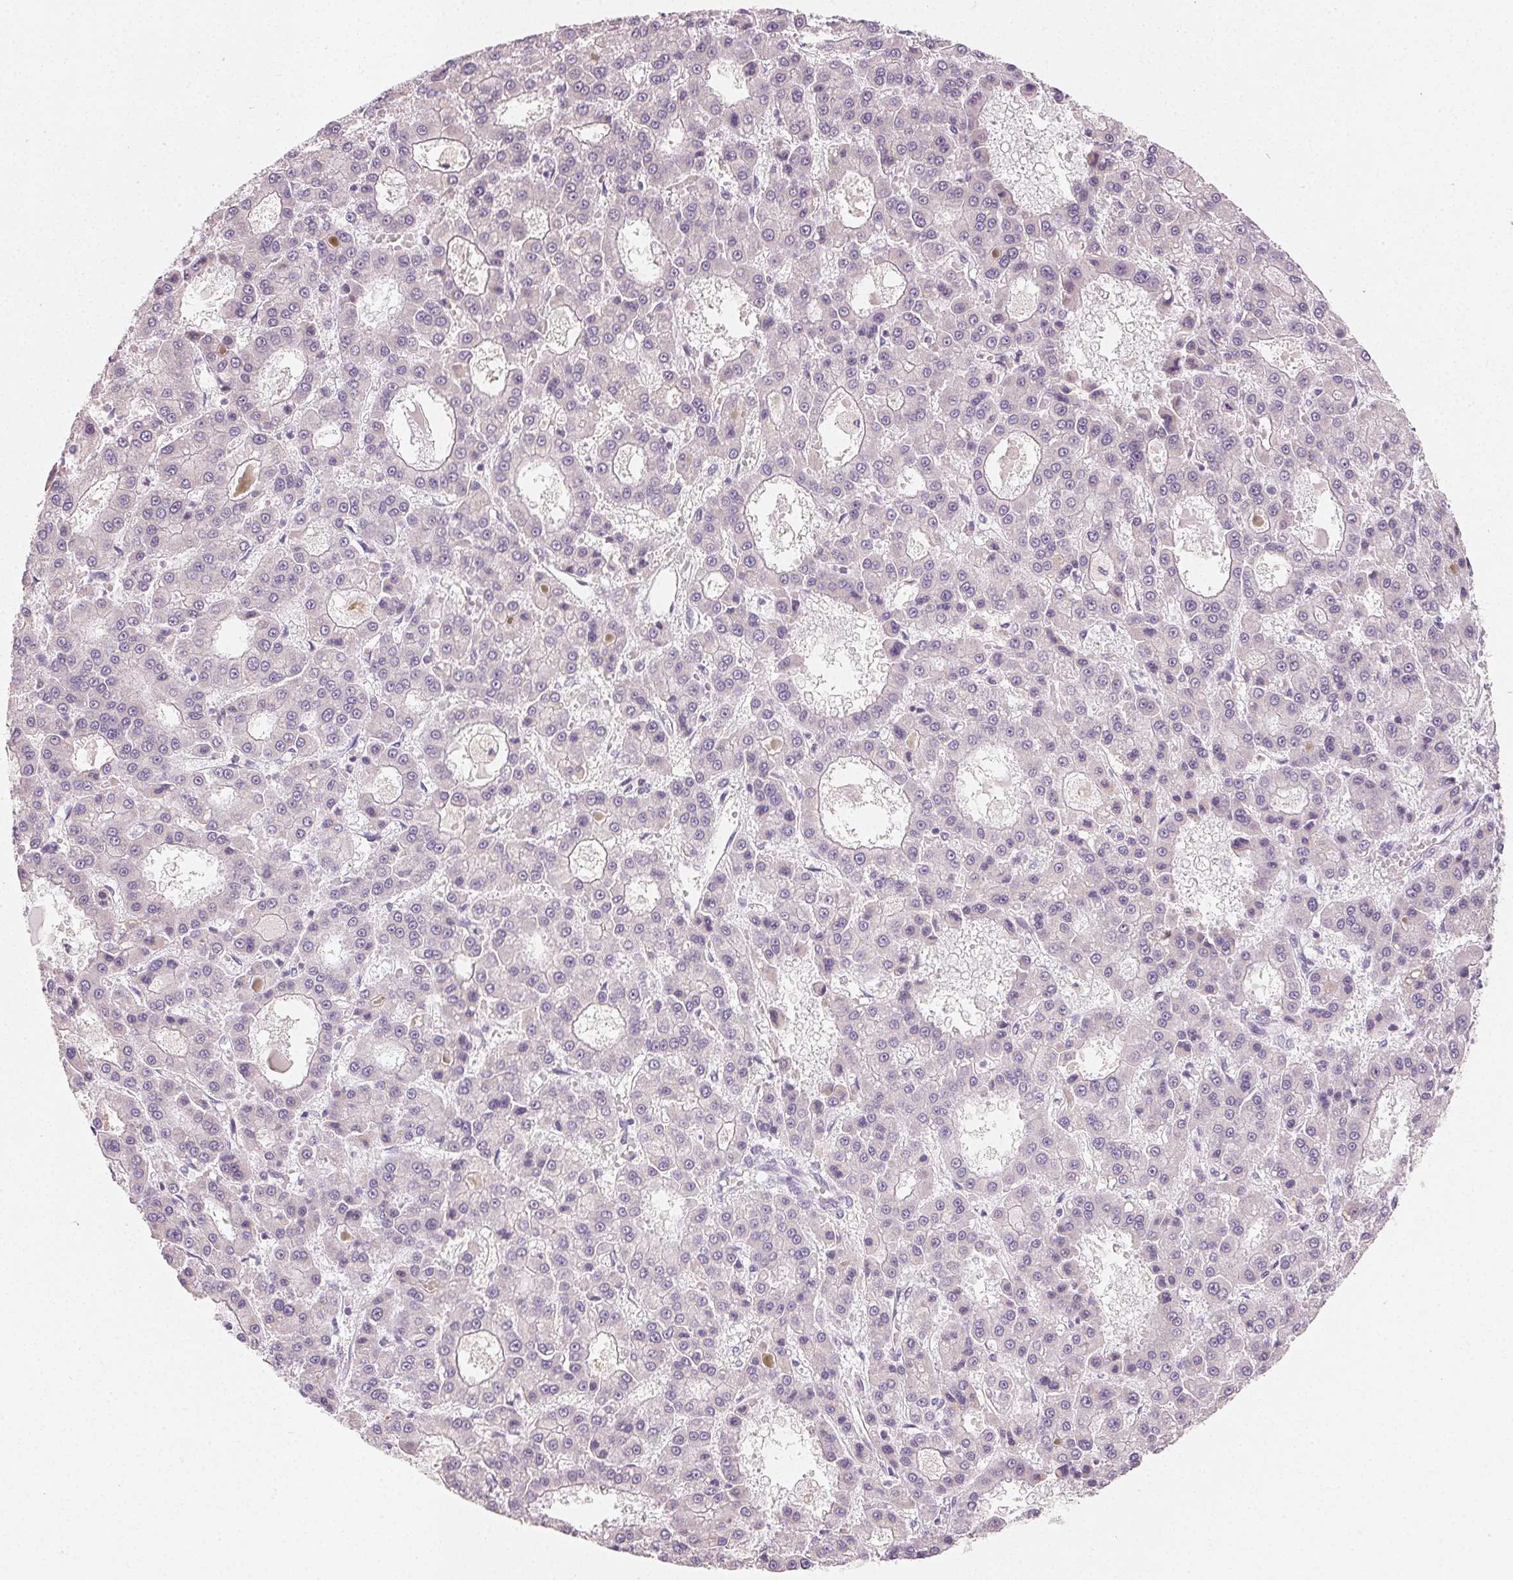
{"staining": {"intensity": "negative", "quantity": "none", "location": "none"}, "tissue": "liver cancer", "cell_type": "Tumor cells", "image_type": "cancer", "snomed": [{"axis": "morphology", "description": "Carcinoma, Hepatocellular, NOS"}, {"axis": "topography", "description": "Liver"}], "caption": "Human liver hepatocellular carcinoma stained for a protein using IHC displays no expression in tumor cells.", "gene": "MYBL1", "patient": {"sex": "male", "age": 70}}